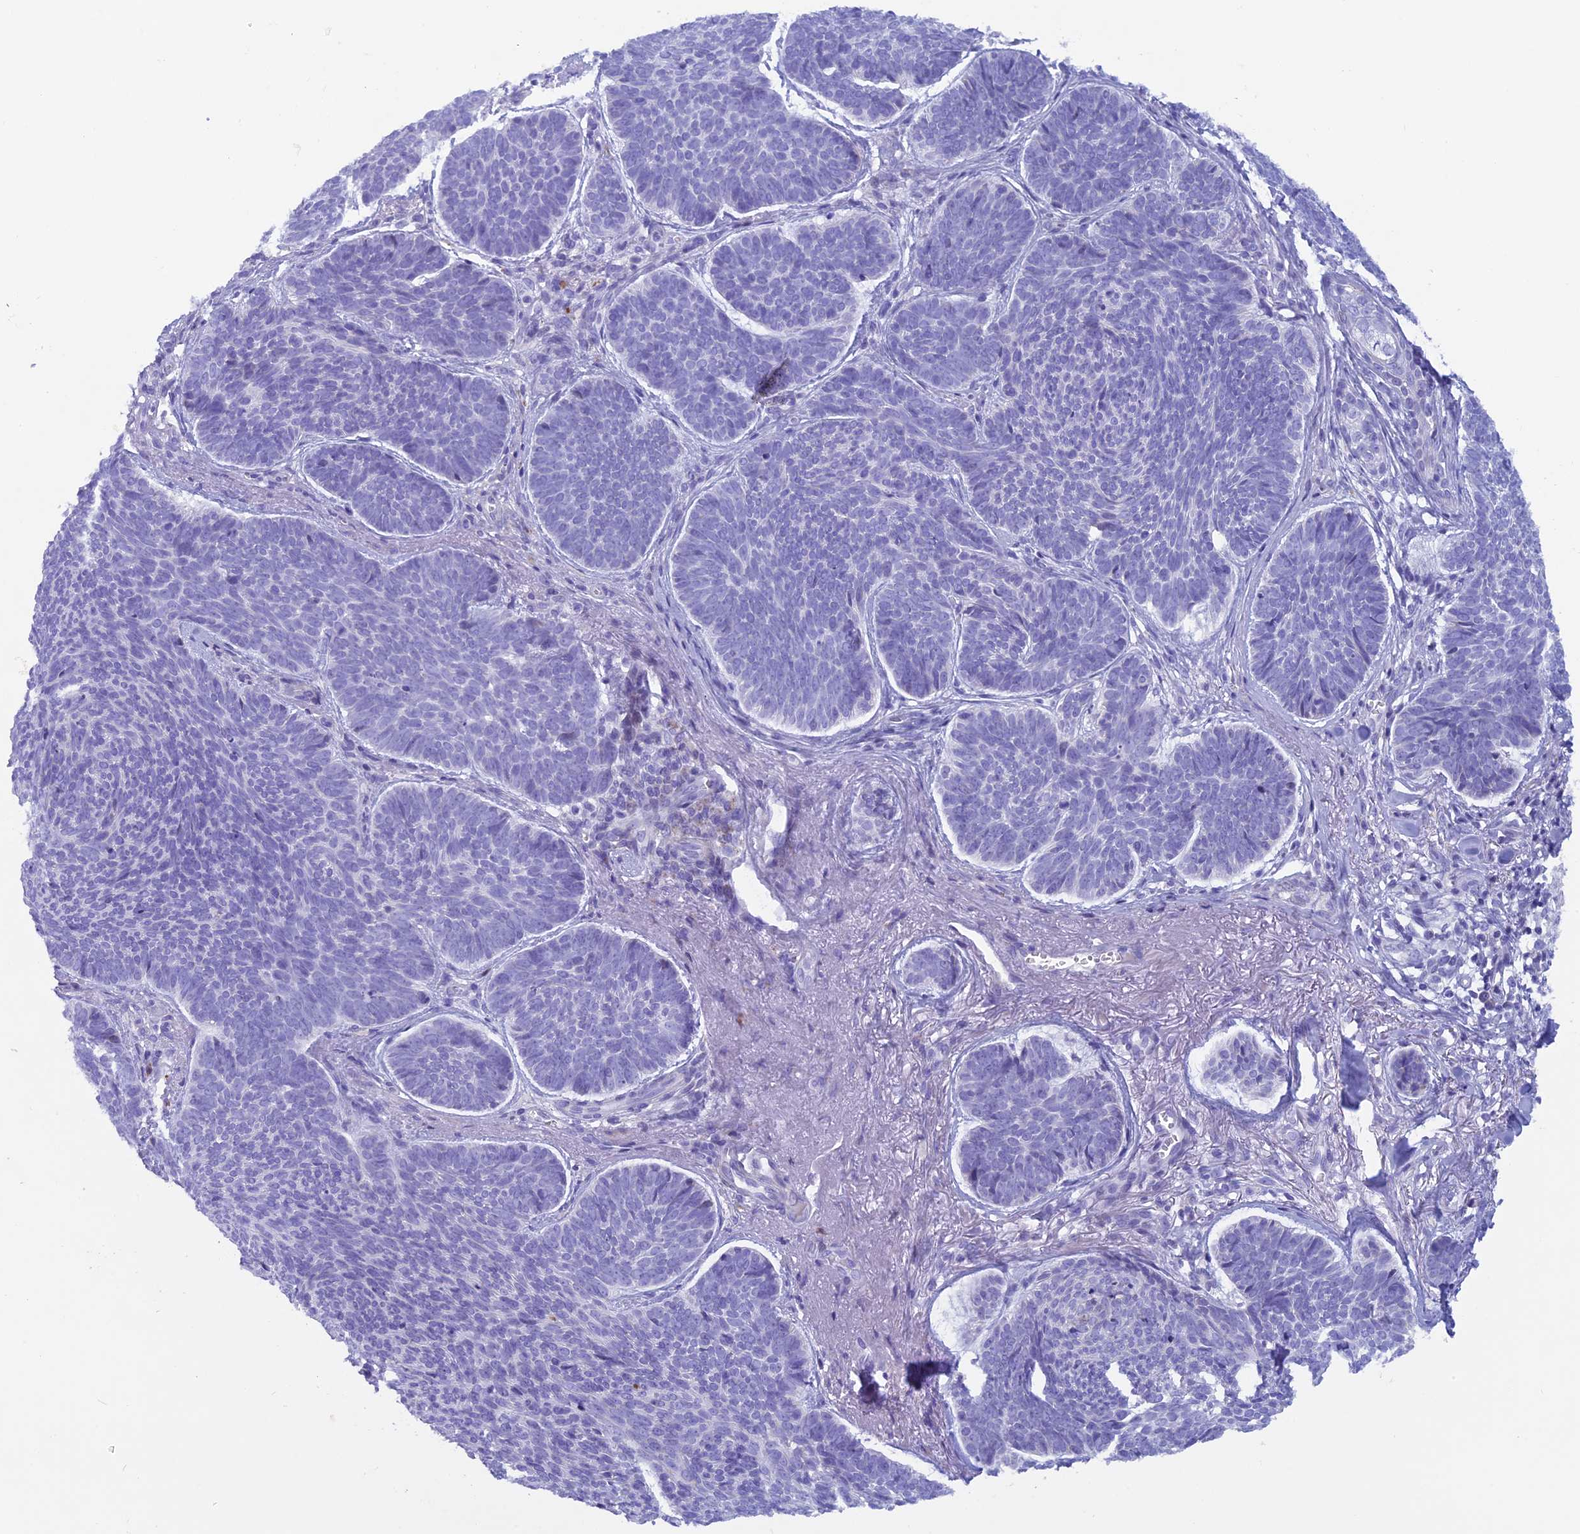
{"staining": {"intensity": "negative", "quantity": "none", "location": "none"}, "tissue": "skin cancer", "cell_type": "Tumor cells", "image_type": "cancer", "snomed": [{"axis": "morphology", "description": "Basal cell carcinoma"}, {"axis": "topography", "description": "Skin"}], "caption": "This is a photomicrograph of immunohistochemistry (IHC) staining of basal cell carcinoma (skin), which shows no staining in tumor cells.", "gene": "ZNF563", "patient": {"sex": "female", "age": 74}}